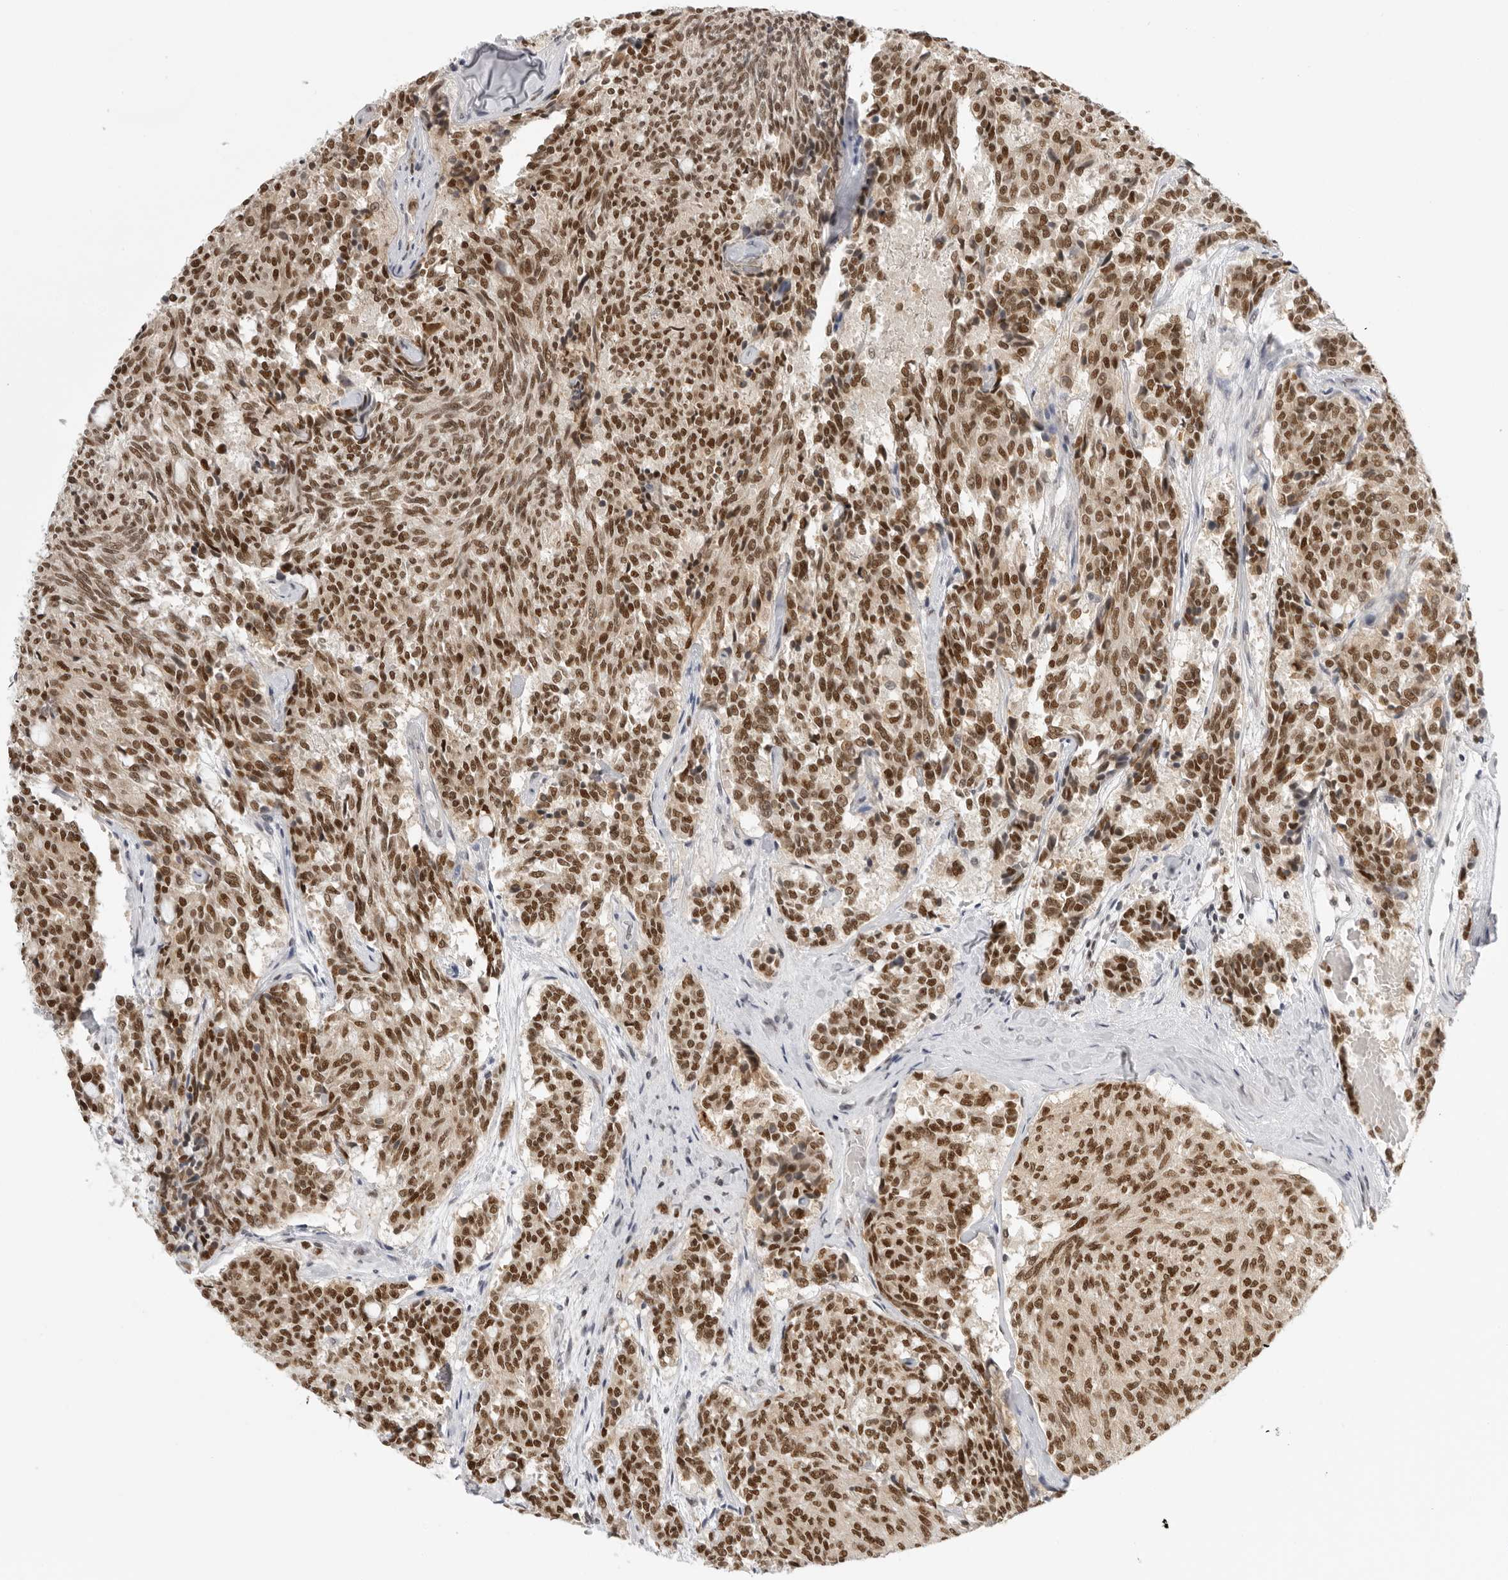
{"staining": {"intensity": "moderate", "quantity": ">75%", "location": "nuclear"}, "tissue": "carcinoid", "cell_type": "Tumor cells", "image_type": "cancer", "snomed": [{"axis": "morphology", "description": "Carcinoid, malignant, NOS"}, {"axis": "topography", "description": "Pancreas"}], "caption": "Carcinoid stained for a protein shows moderate nuclear positivity in tumor cells.", "gene": "RPA2", "patient": {"sex": "female", "age": 54}}